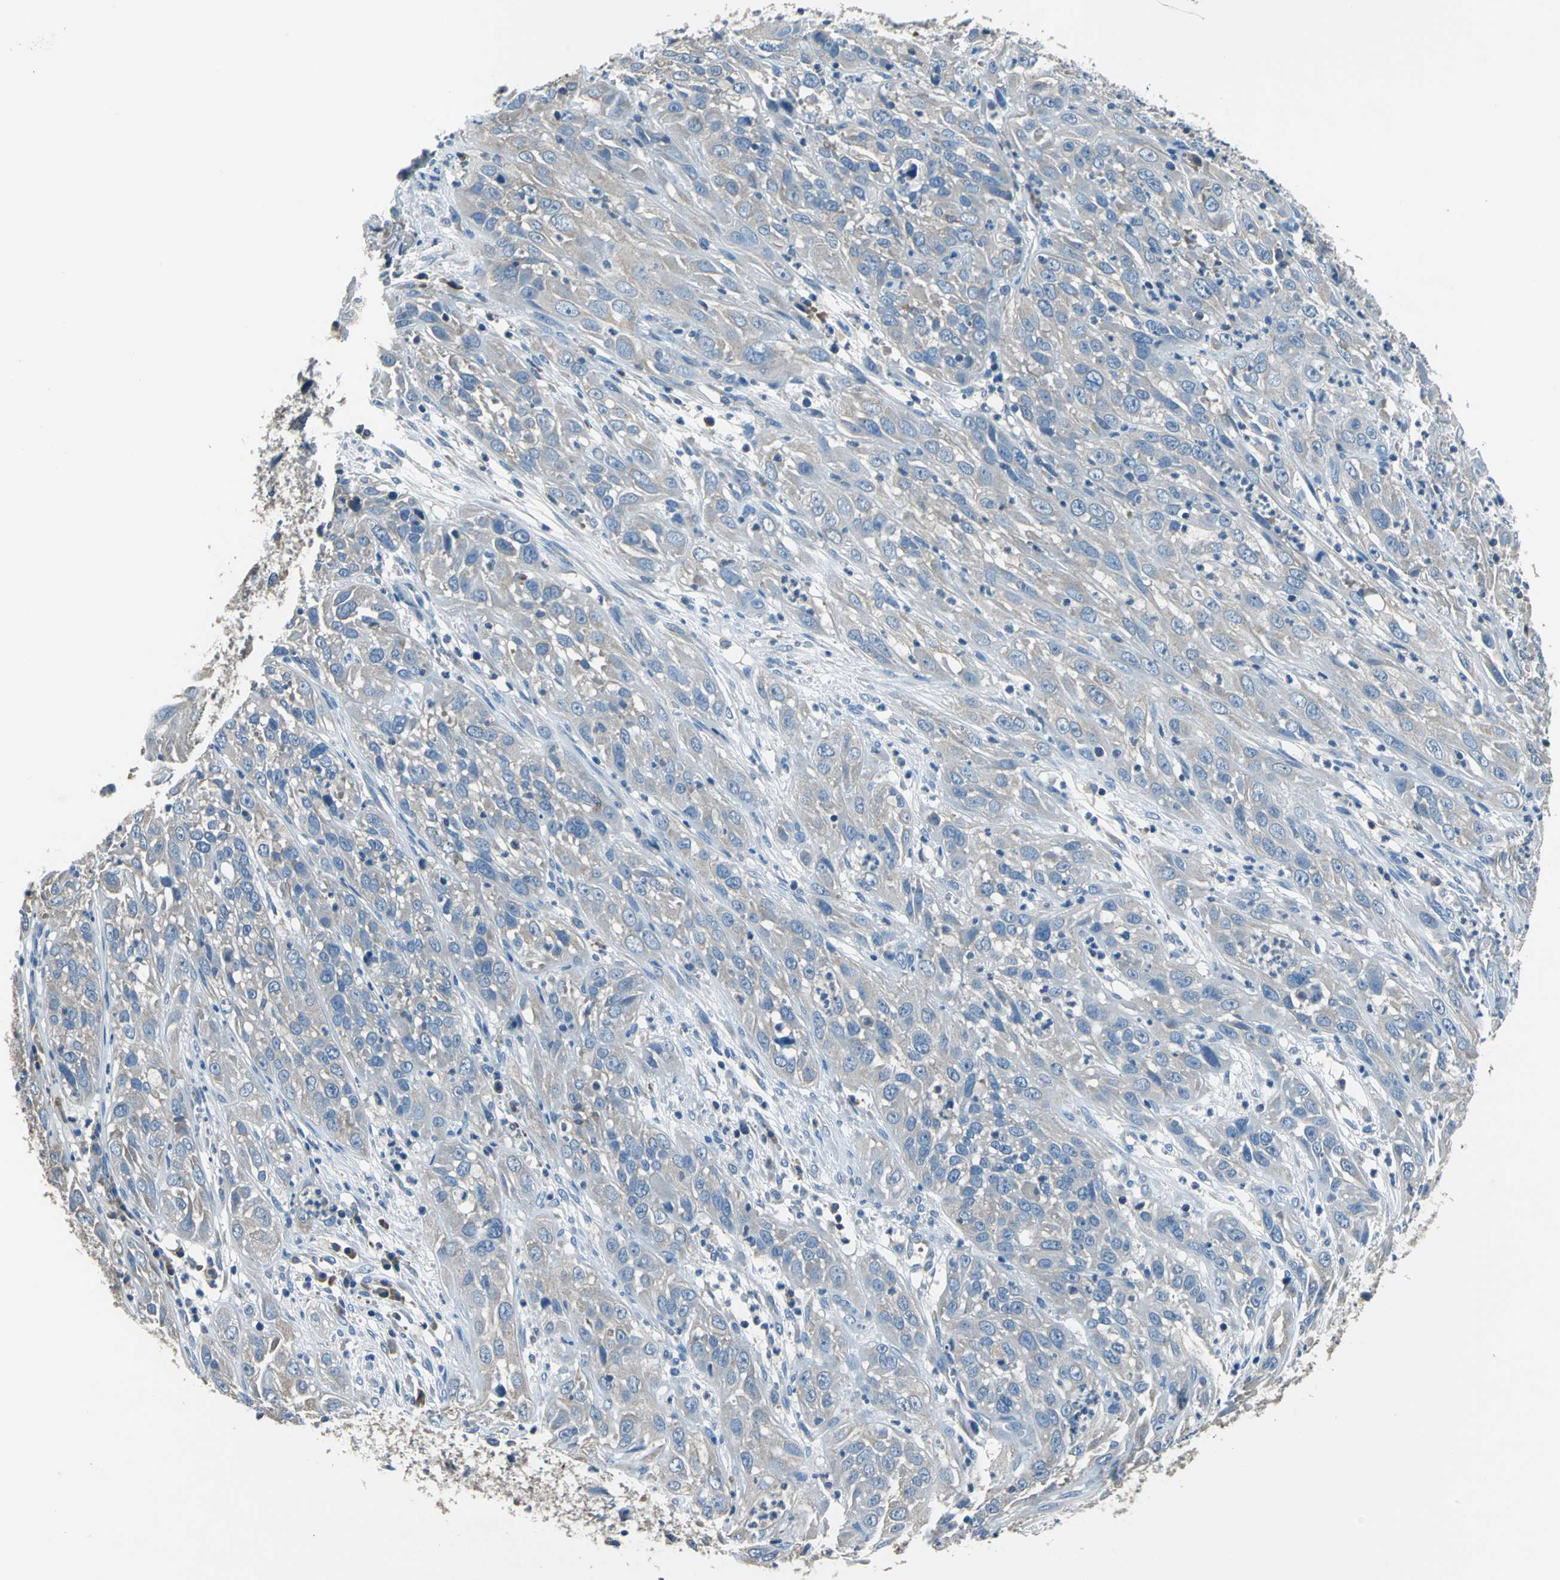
{"staining": {"intensity": "weak", "quantity": "<25%", "location": "cytoplasmic/membranous"}, "tissue": "cervical cancer", "cell_type": "Tumor cells", "image_type": "cancer", "snomed": [{"axis": "morphology", "description": "Squamous cell carcinoma, NOS"}, {"axis": "topography", "description": "Cervix"}], "caption": "Histopathology image shows no protein positivity in tumor cells of cervical squamous cell carcinoma tissue.", "gene": "PRKCA", "patient": {"sex": "female", "age": 32}}